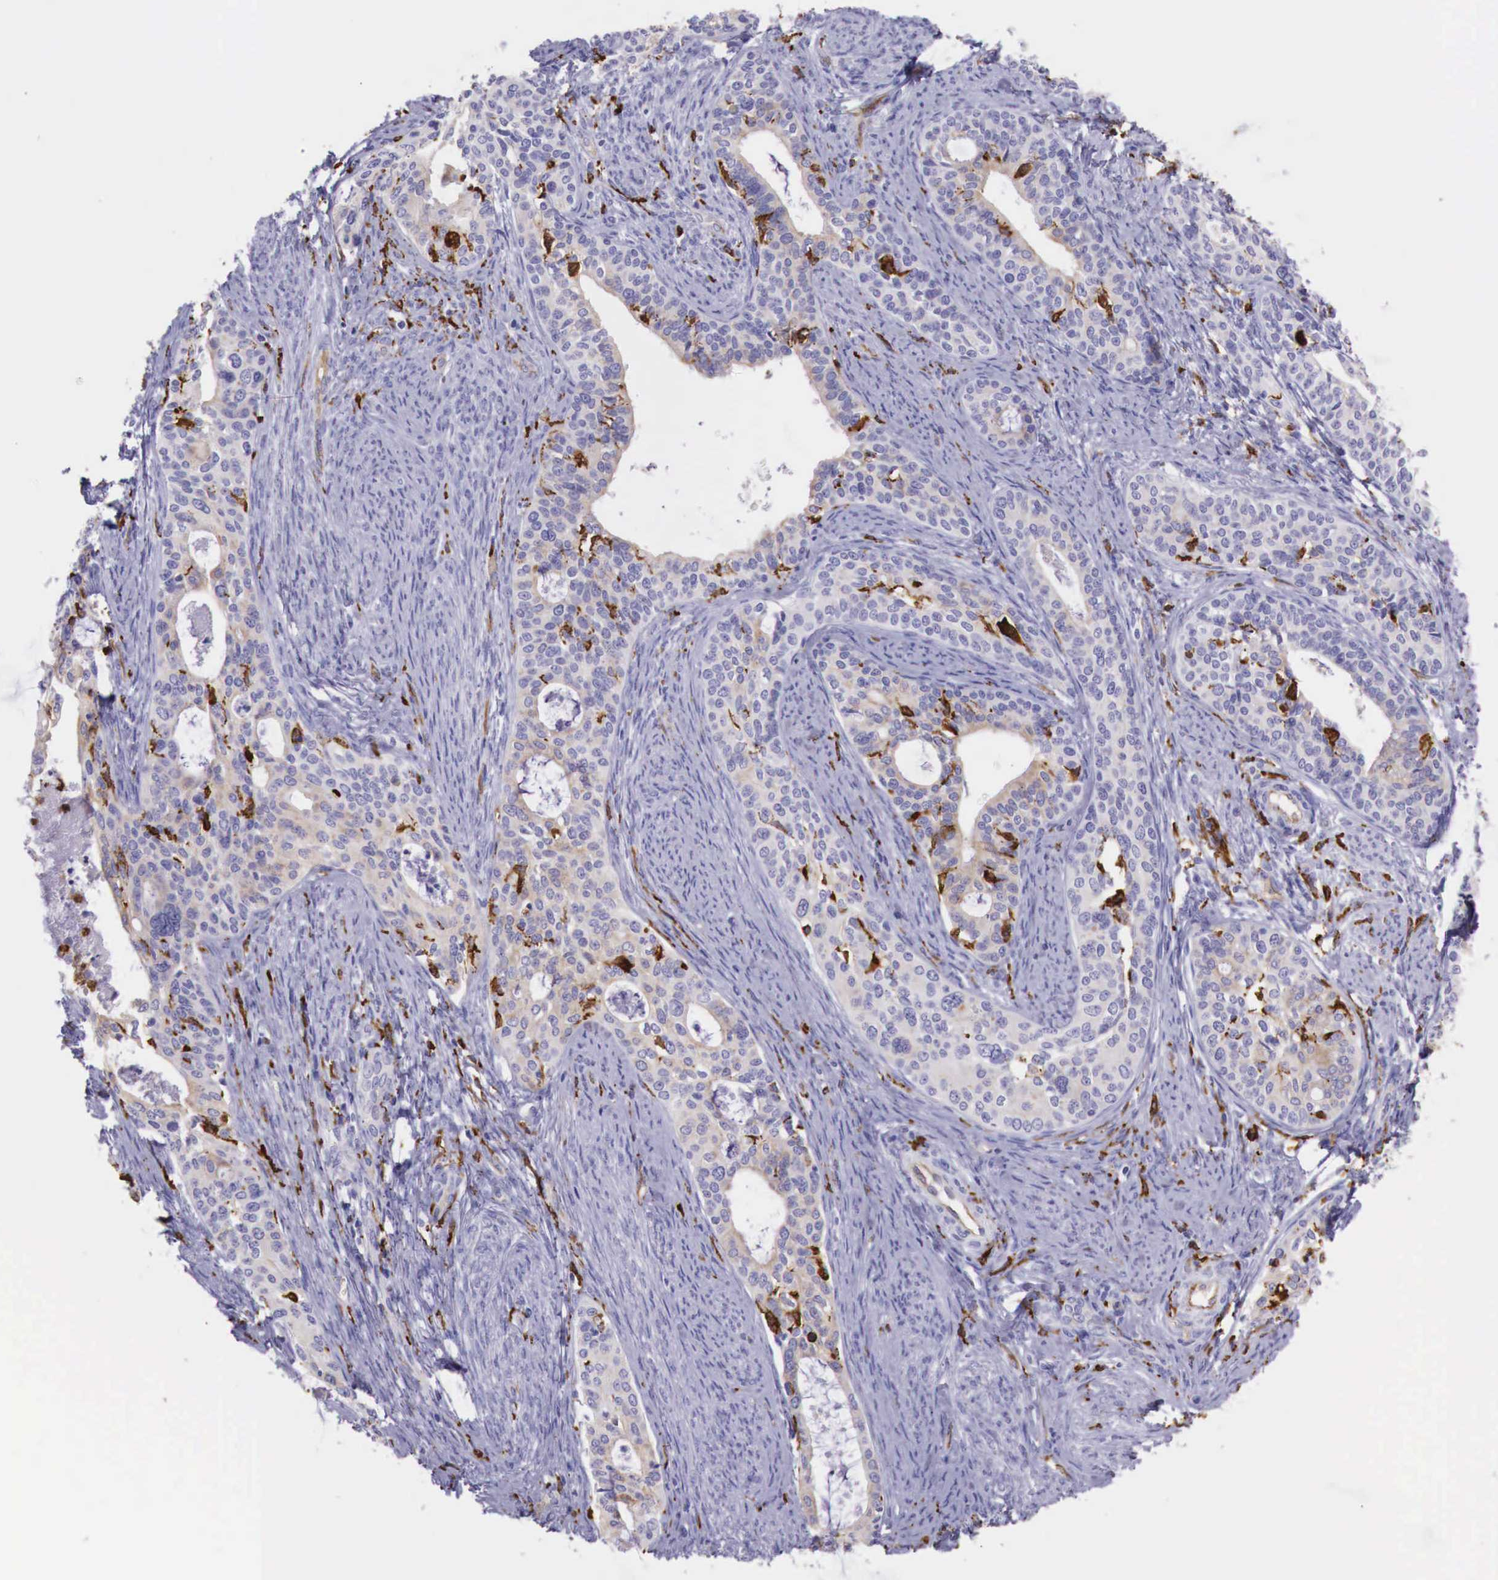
{"staining": {"intensity": "weak", "quantity": "25%-75%", "location": "cytoplasmic/membranous"}, "tissue": "cervical cancer", "cell_type": "Tumor cells", "image_type": "cancer", "snomed": [{"axis": "morphology", "description": "Squamous cell carcinoma, NOS"}, {"axis": "topography", "description": "Cervix"}], "caption": "This image exhibits IHC staining of cervical squamous cell carcinoma, with low weak cytoplasmic/membranous staining in about 25%-75% of tumor cells.", "gene": "MSR1", "patient": {"sex": "female", "age": 34}}